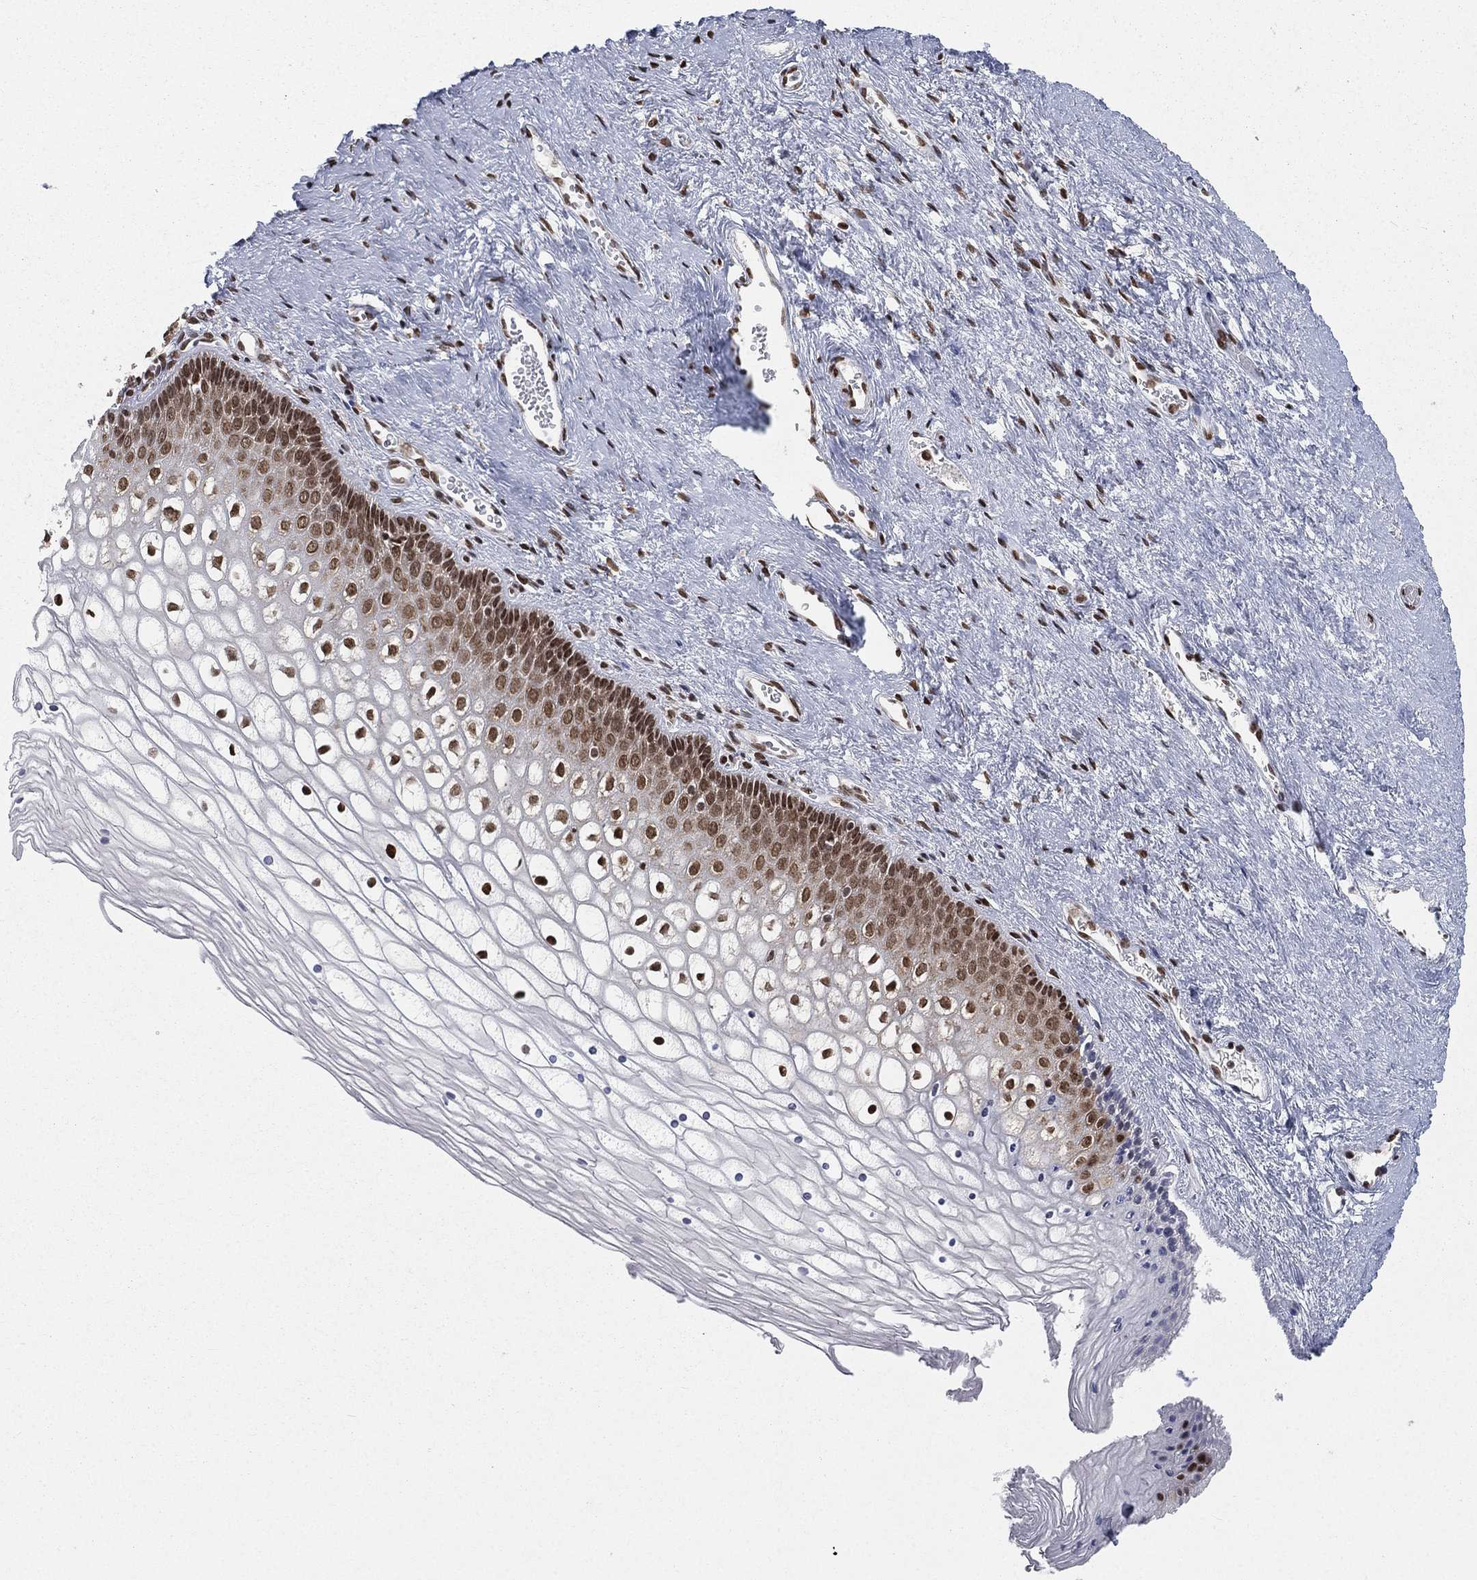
{"staining": {"intensity": "moderate", "quantity": "25%-75%", "location": "nuclear"}, "tissue": "vagina", "cell_type": "Squamous epithelial cells", "image_type": "normal", "snomed": [{"axis": "morphology", "description": "Normal tissue, NOS"}, {"axis": "topography", "description": "Vagina"}], "caption": "DAB immunohistochemical staining of normal vagina demonstrates moderate nuclear protein staining in about 25%-75% of squamous epithelial cells.", "gene": "FUBP3", "patient": {"sex": "female", "age": 32}}